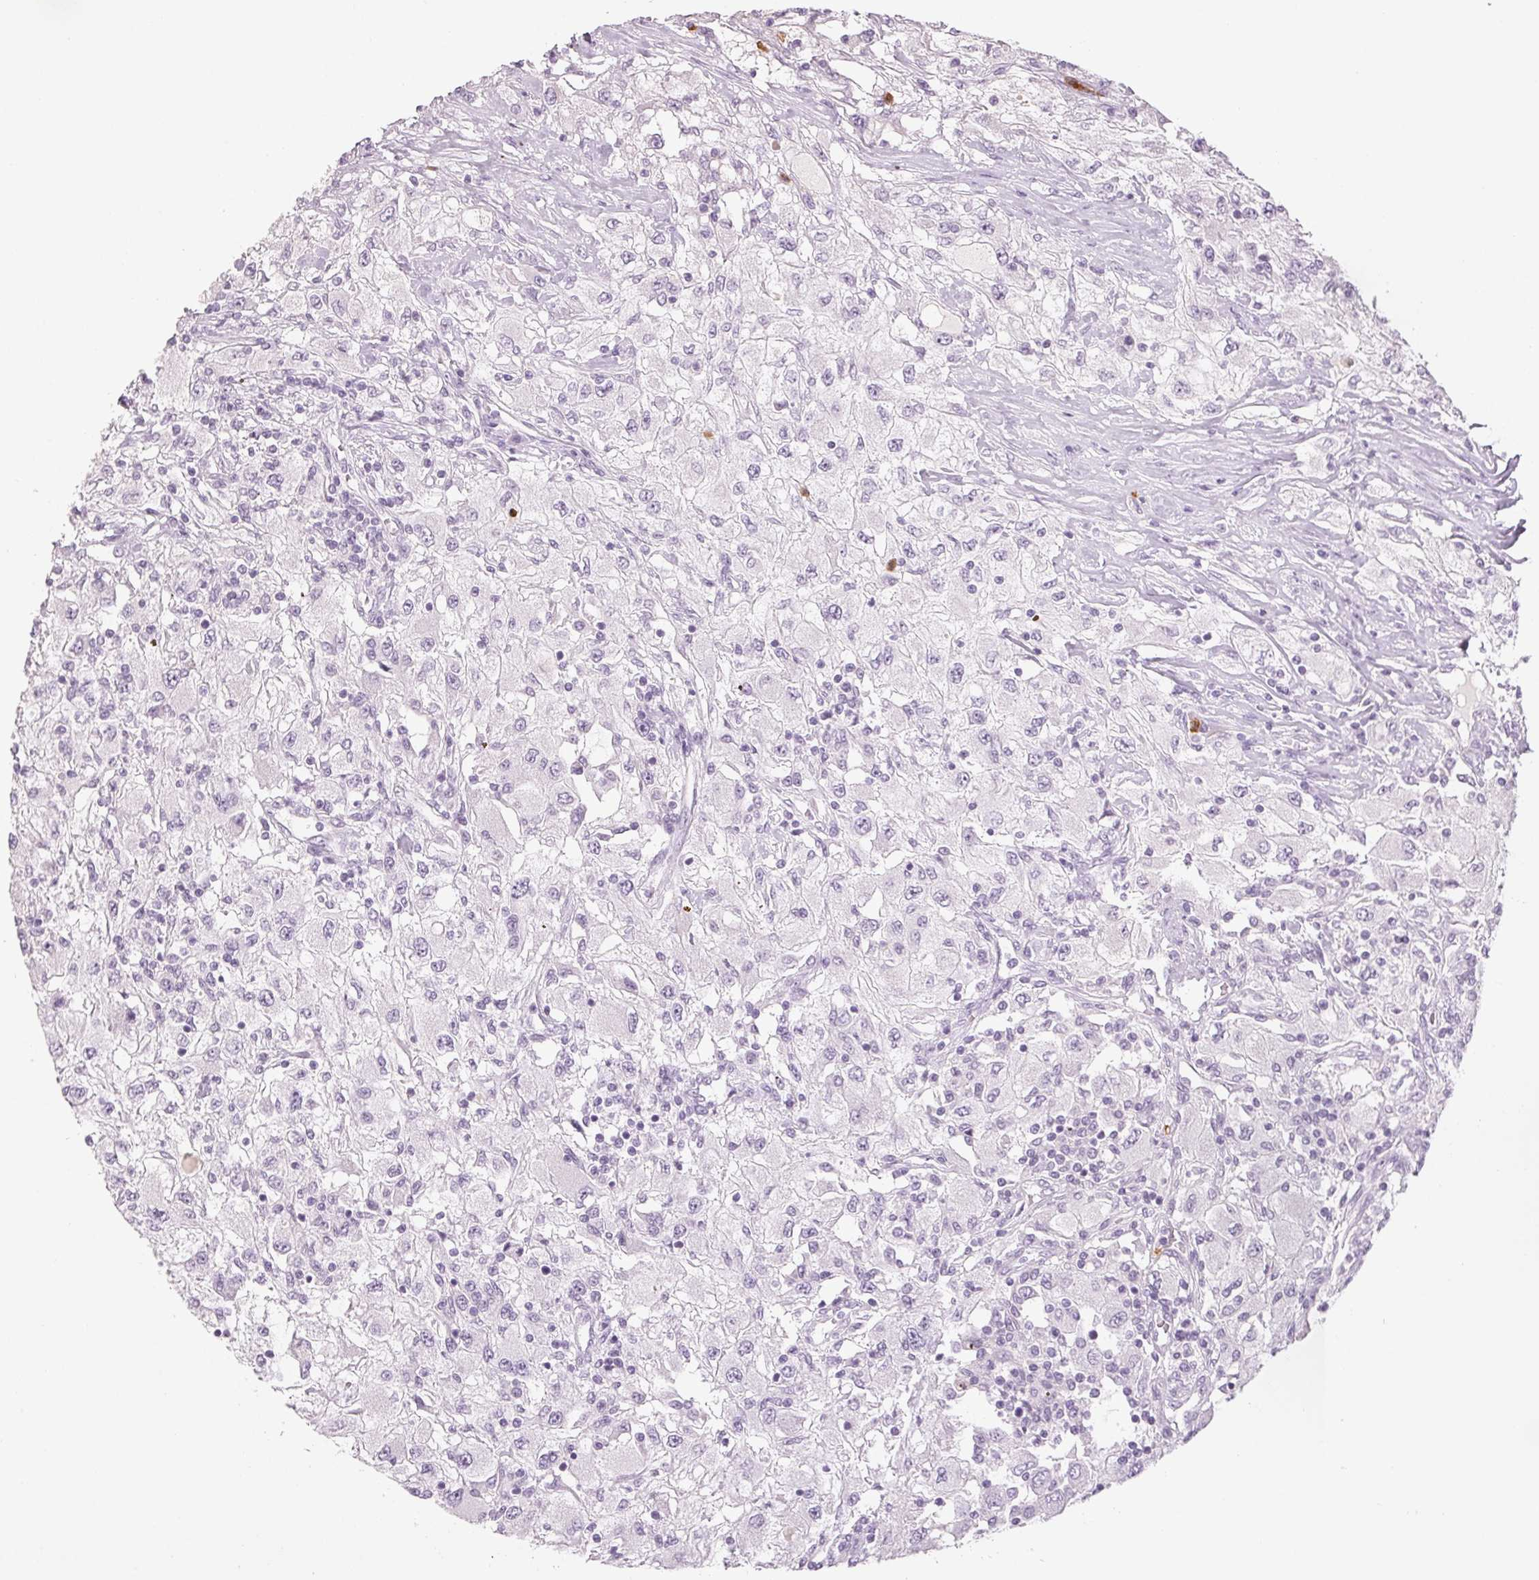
{"staining": {"intensity": "negative", "quantity": "none", "location": "none"}, "tissue": "renal cancer", "cell_type": "Tumor cells", "image_type": "cancer", "snomed": [{"axis": "morphology", "description": "Adenocarcinoma, NOS"}, {"axis": "topography", "description": "Kidney"}], "caption": "Adenocarcinoma (renal) was stained to show a protein in brown. There is no significant expression in tumor cells.", "gene": "LTF", "patient": {"sex": "female", "age": 67}}